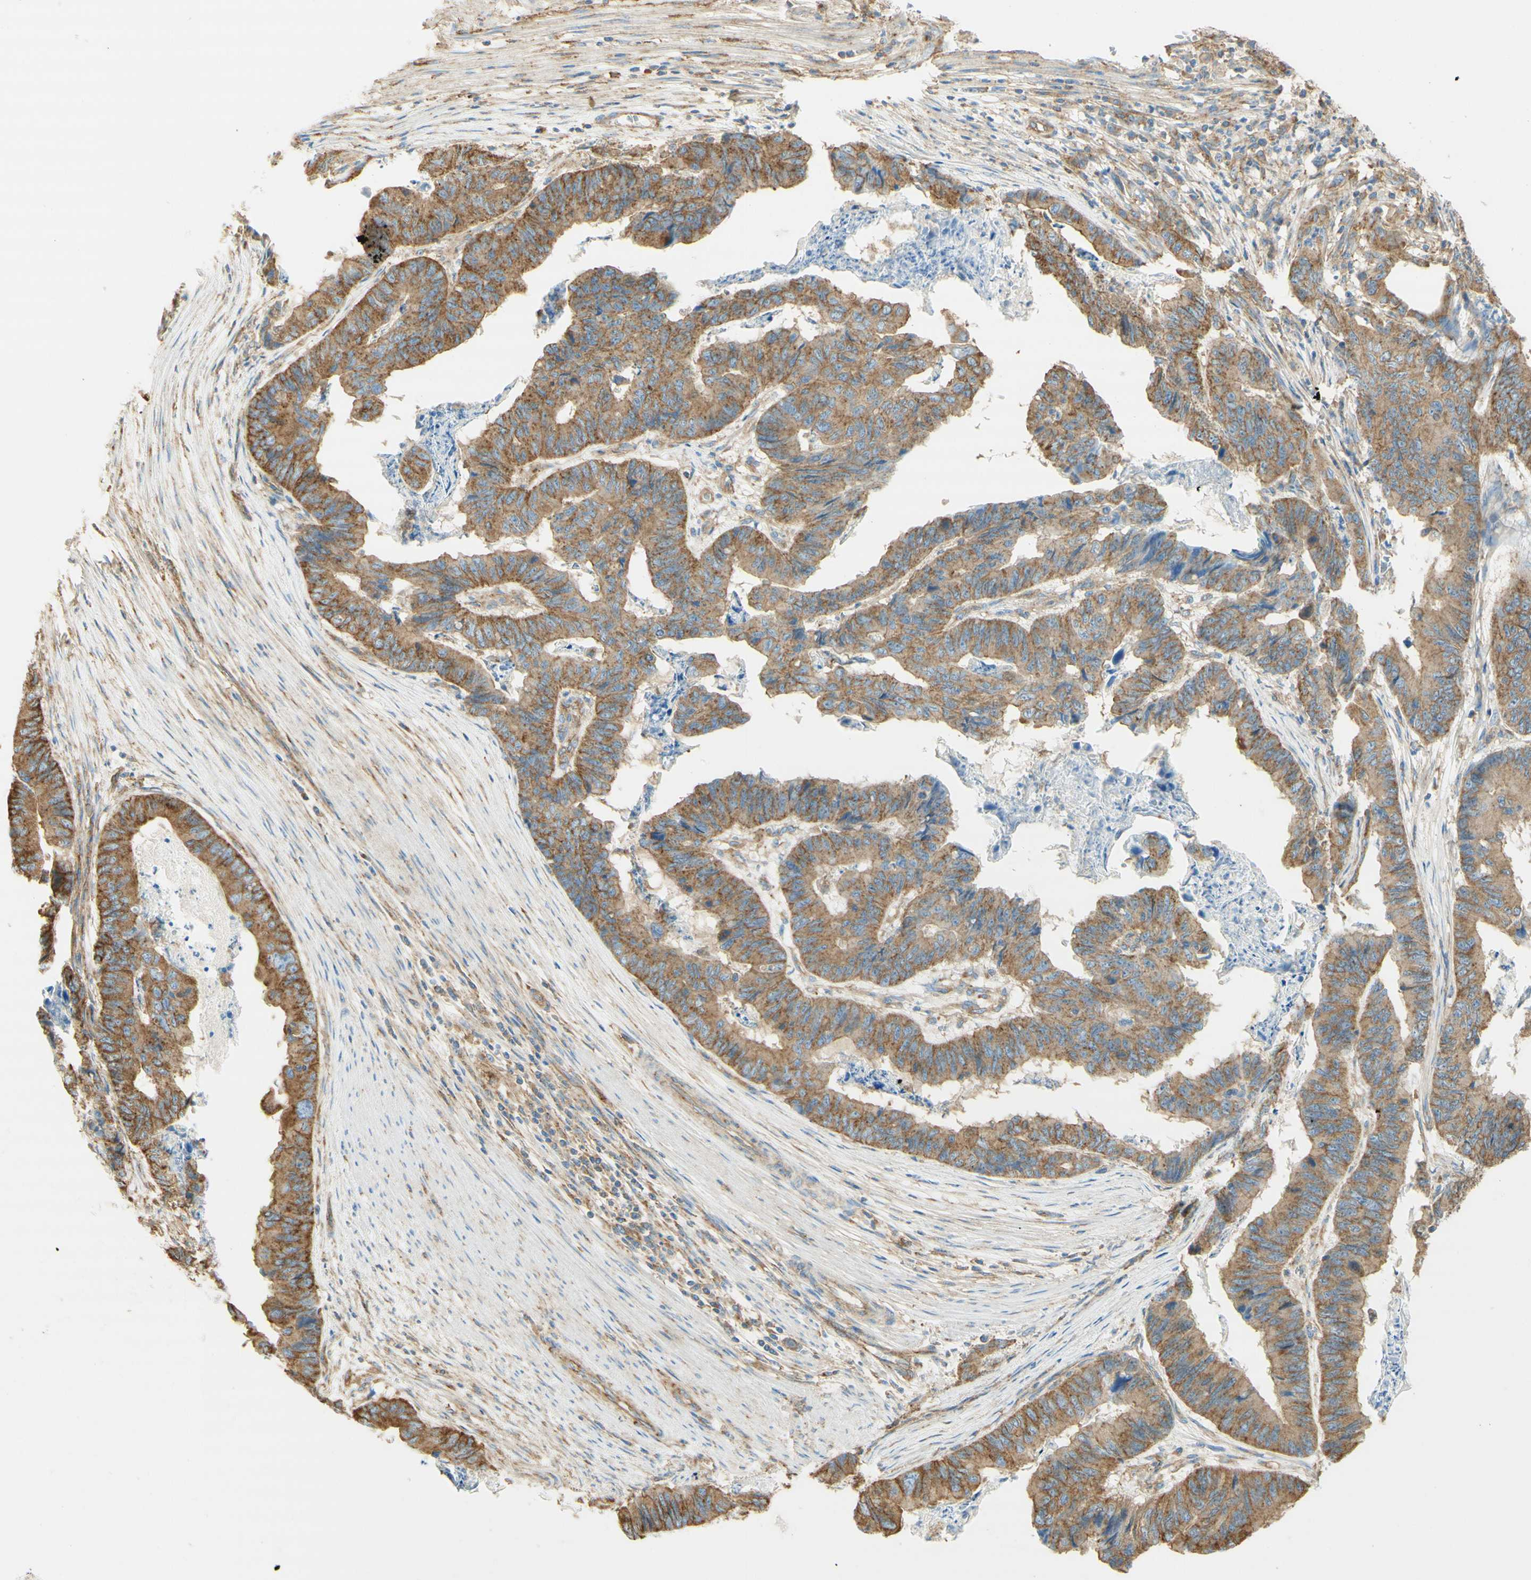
{"staining": {"intensity": "moderate", "quantity": ">75%", "location": "cytoplasmic/membranous"}, "tissue": "stomach cancer", "cell_type": "Tumor cells", "image_type": "cancer", "snomed": [{"axis": "morphology", "description": "Adenocarcinoma, NOS"}, {"axis": "topography", "description": "Stomach, lower"}], "caption": "Protein staining of stomach cancer (adenocarcinoma) tissue demonstrates moderate cytoplasmic/membranous positivity in about >75% of tumor cells.", "gene": "CLTC", "patient": {"sex": "male", "age": 77}}